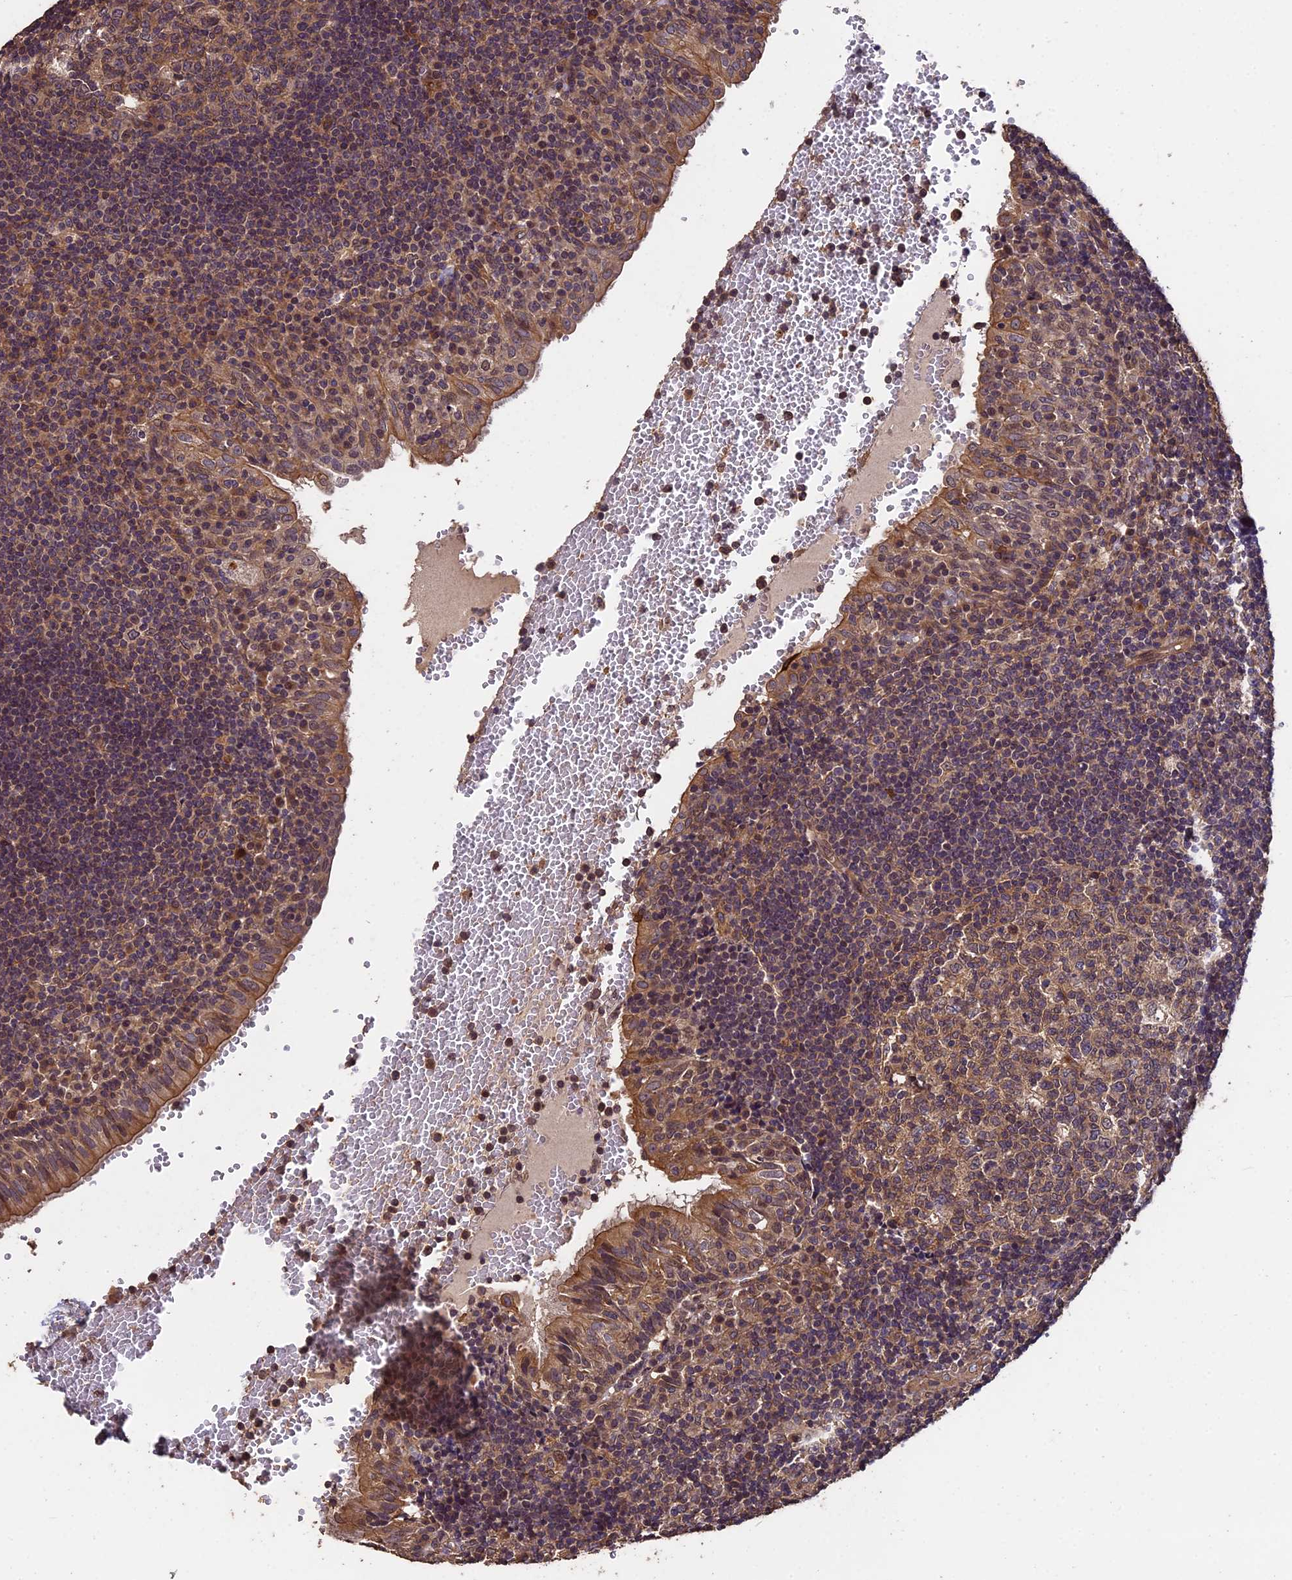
{"staining": {"intensity": "moderate", "quantity": ">75%", "location": "cytoplasmic/membranous"}, "tissue": "tonsil", "cell_type": "Germinal center cells", "image_type": "normal", "snomed": [{"axis": "morphology", "description": "Normal tissue, NOS"}, {"axis": "topography", "description": "Tonsil"}], "caption": "Protein expression analysis of unremarkable tonsil exhibits moderate cytoplasmic/membranous staining in about >75% of germinal center cells. Nuclei are stained in blue.", "gene": "CHD9", "patient": {"sex": "female", "age": 40}}